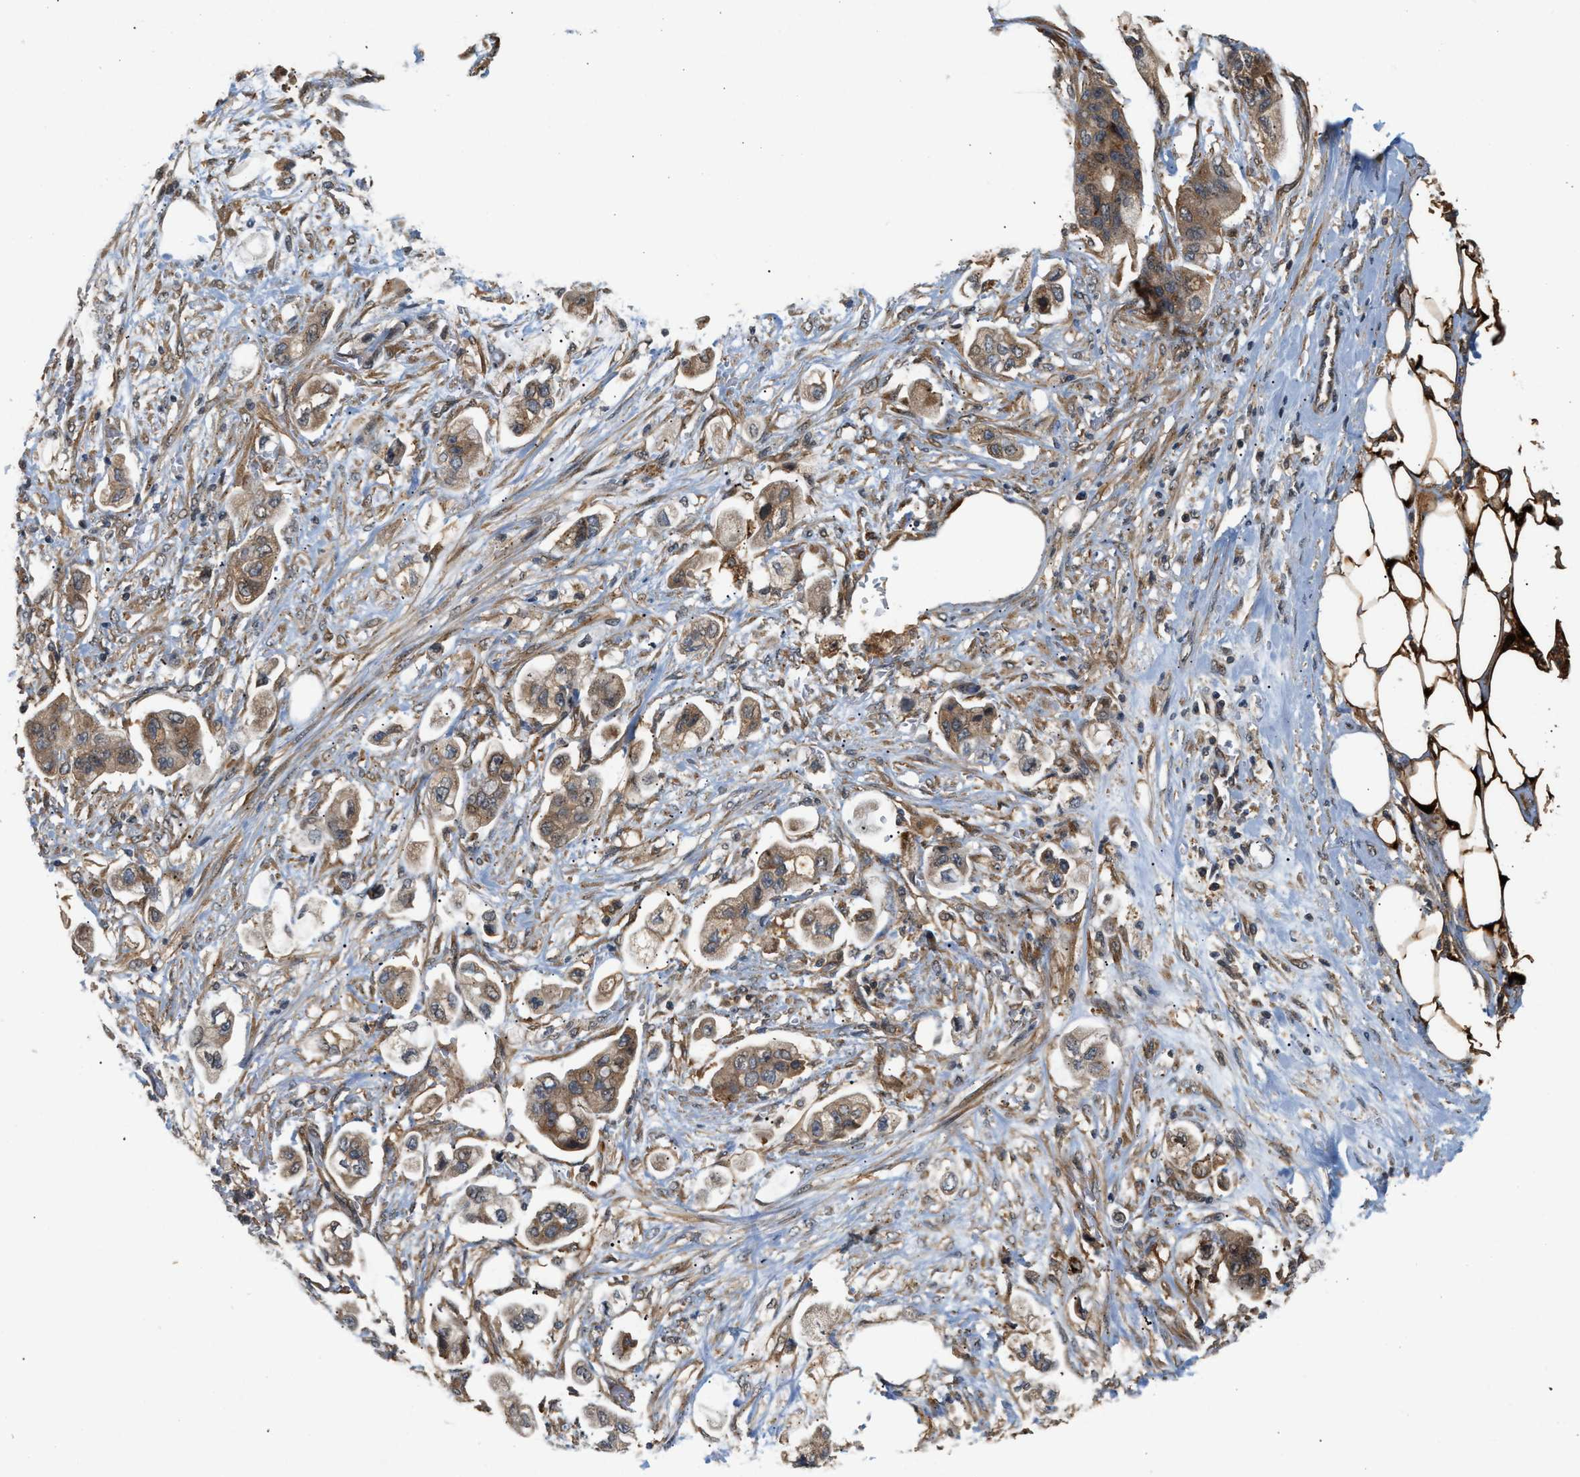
{"staining": {"intensity": "moderate", "quantity": ">75%", "location": "cytoplasmic/membranous"}, "tissue": "stomach cancer", "cell_type": "Tumor cells", "image_type": "cancer", "snomed": [{"axis": "morphology", "description": "Adenocarcinoma, NOS"}, {"axis": "topography", "description": "Stomach"}], "caption": "A histopathology image of human stomach adenocarcinoma stained for a protein demonstrates moderate cytoplasmic/membranous brown staining in tumor cells.", "gene": "MAP2K5", "patient": {"sex": "male", "age": 62}}